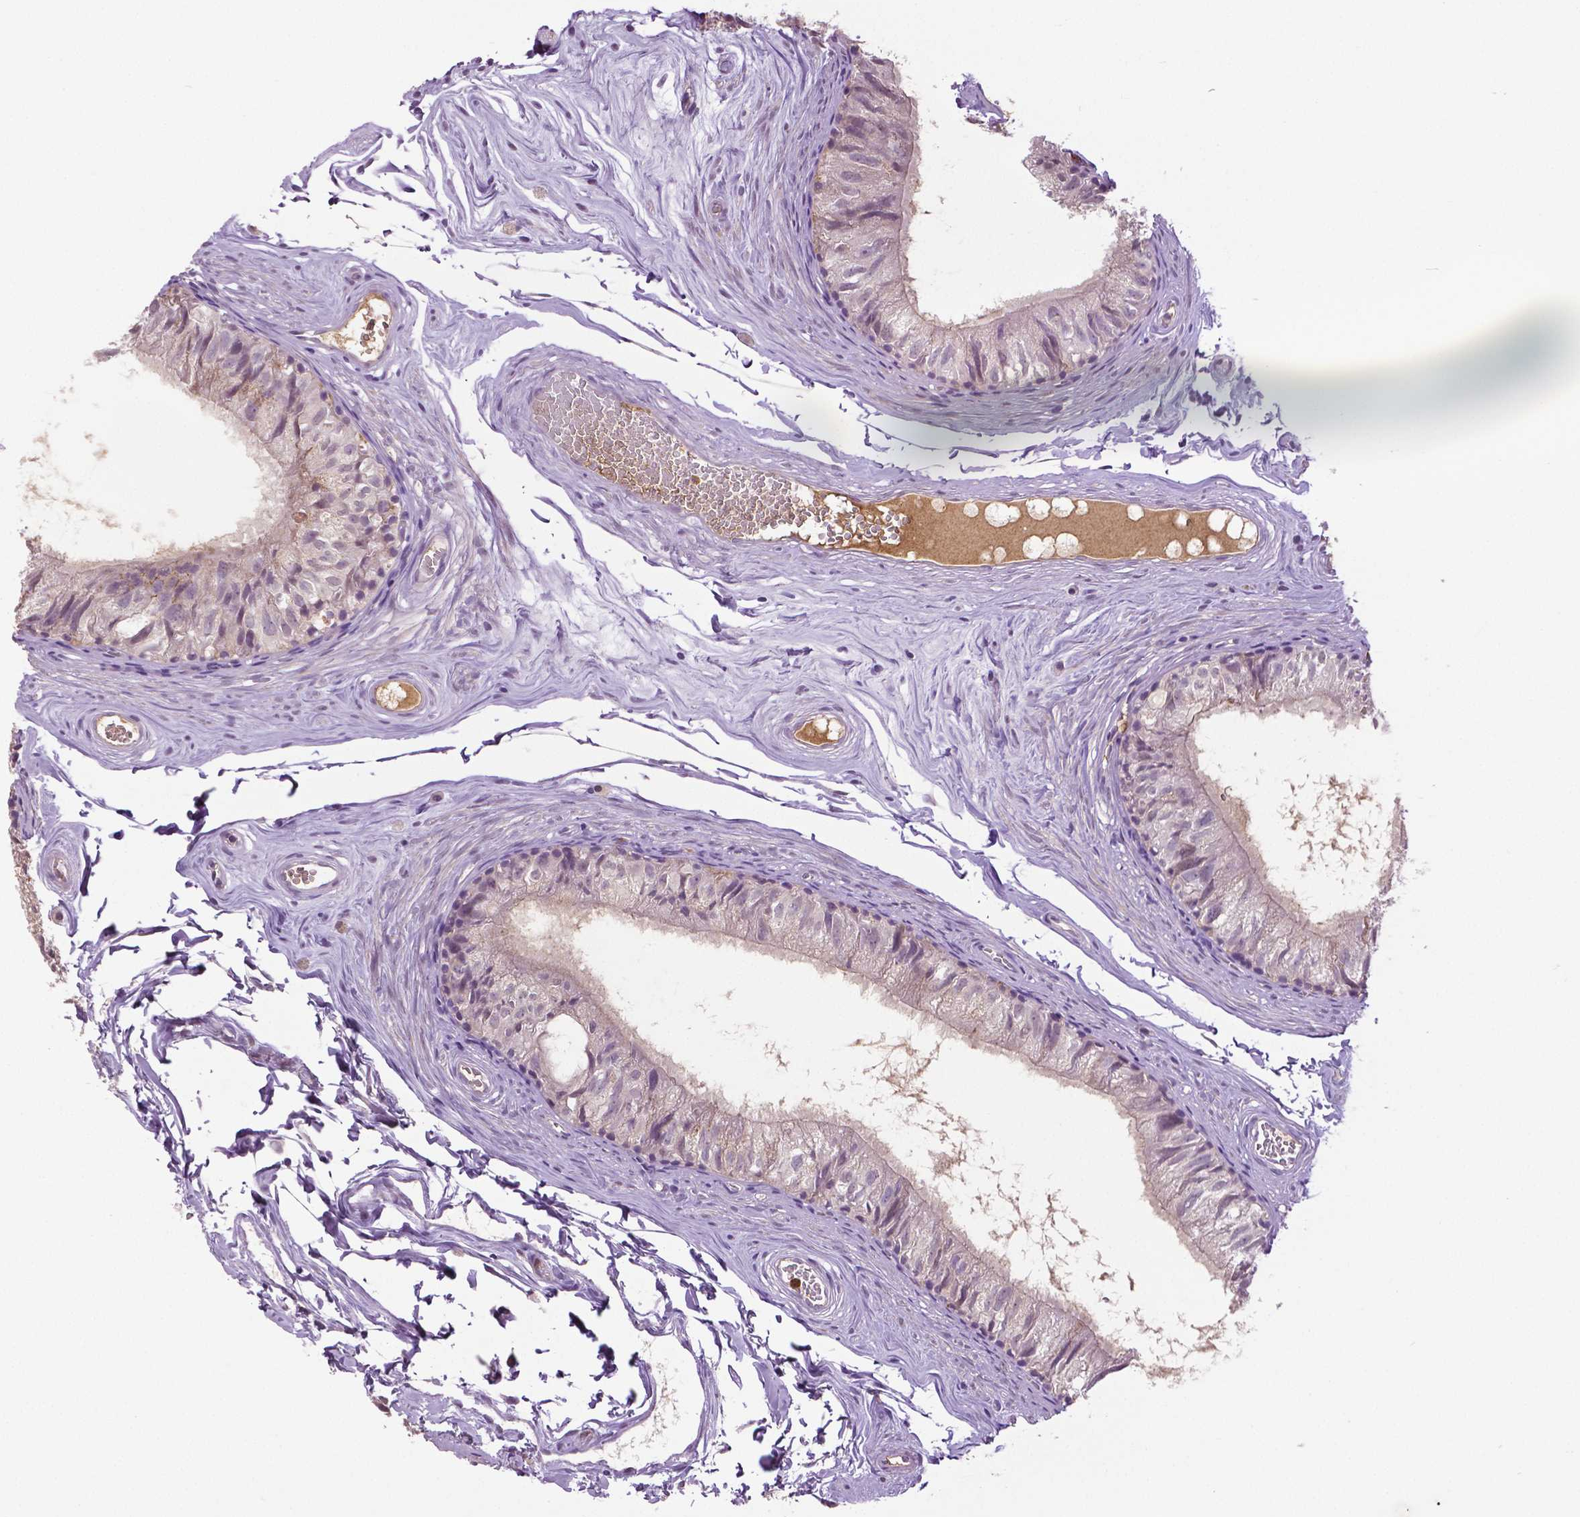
{"staining": {"intensity": "negative", "quantity": "none", "location": "none"}, "tissue": "epididymis", "cell_type": "Glandular cells", "image_type": "normal", "snomed": [{"axis": "morphology", "description": "Normal tissue, NOS"}, {"axis": "topography", "description": "Epididymis"}], "caption": "High power microscopy image of an IHC micrograph of benign epididymis, revealing no significant positivity in glandular cells.", "gene": "PTPN5", "patient": {"sex": "male", "age": 45}}